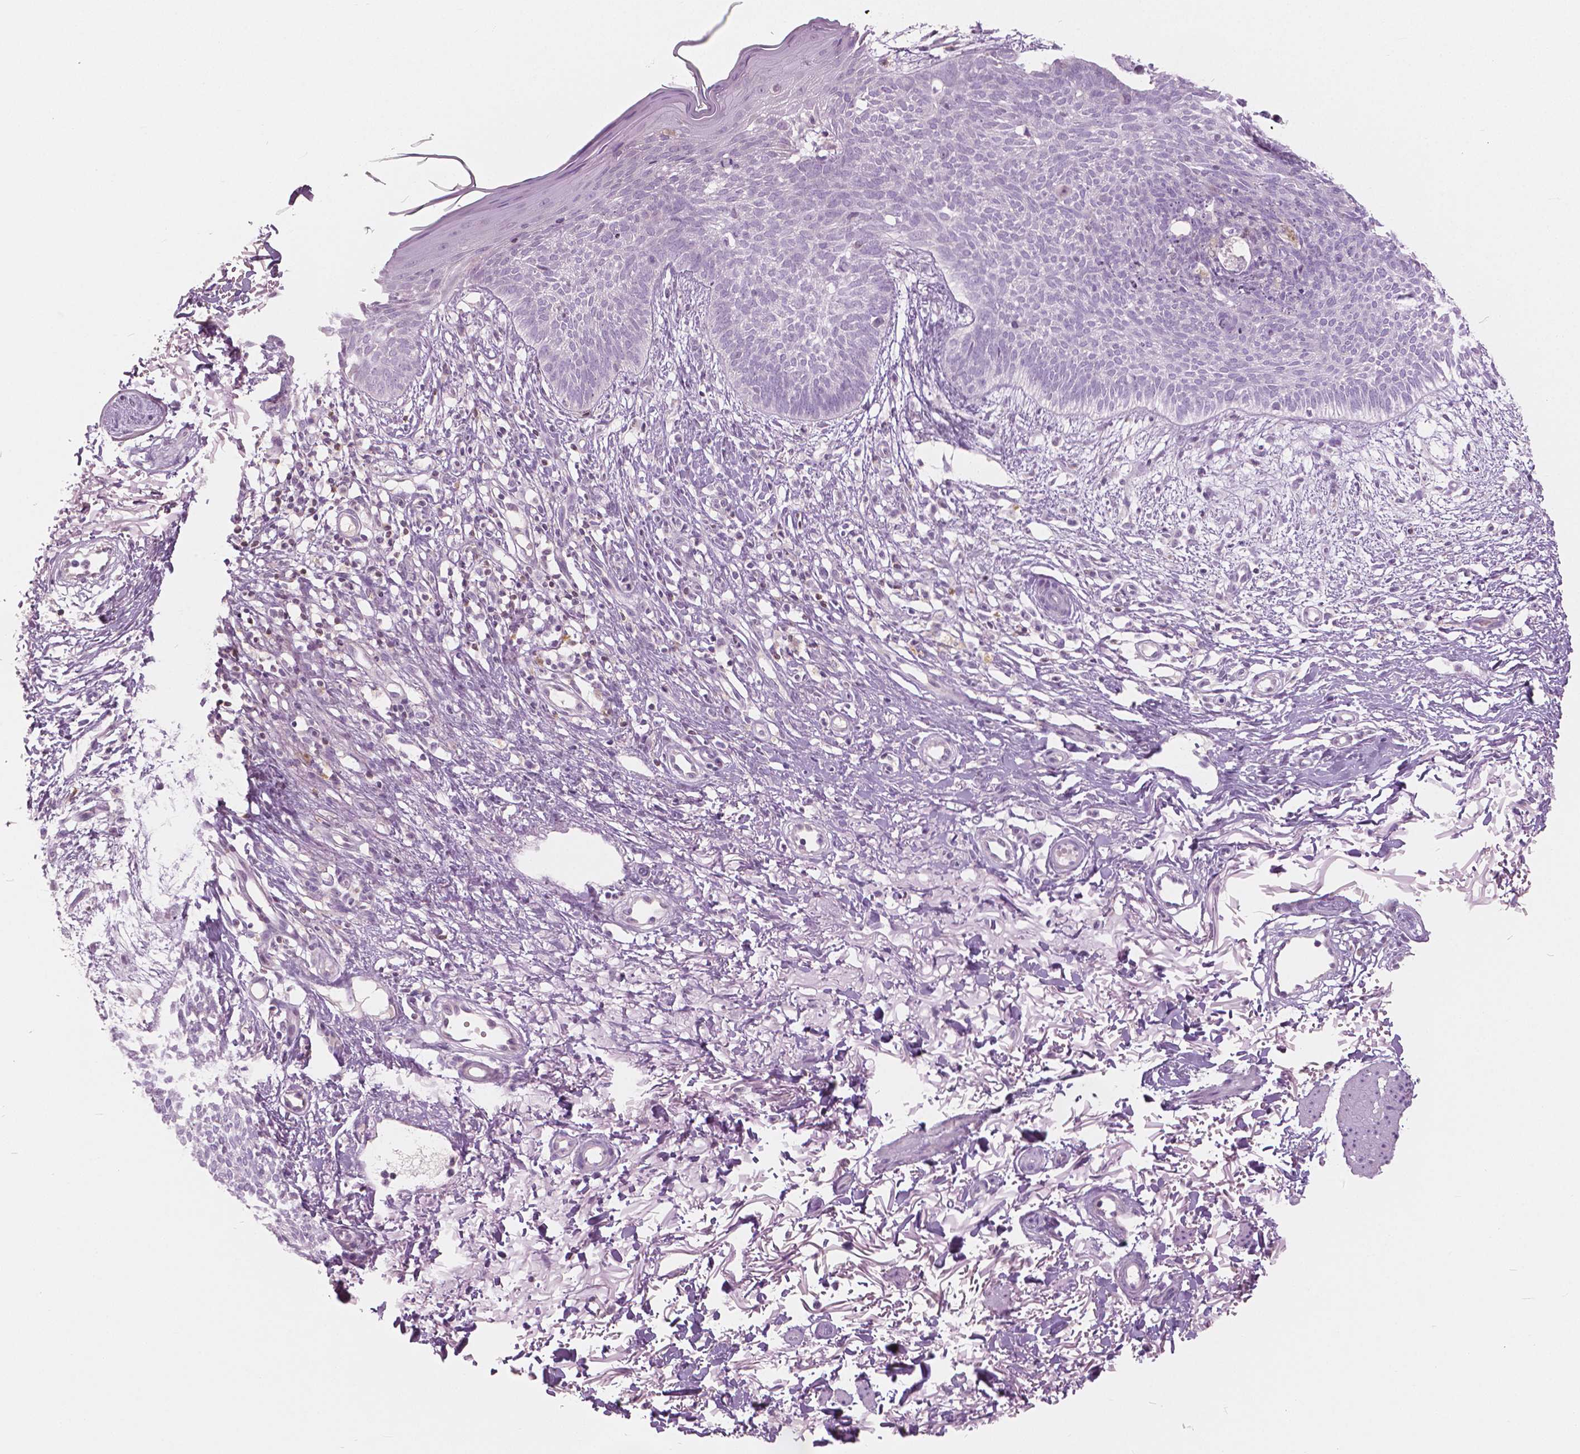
{"staining": {"intensity": "negative", "quantity": "none", "location": "none"}, "tissue": "skin cancer", "cell_type": "Tumor cells", "image_type": "cancer", "snomed": [{"axis": "morphology", "description": "Basal cell carcinoma"}, {"axis": "topography", "description": "Skin"}], "caption": "A micrograph of skin cancer (basal cell carcinoma) stained for a protein displays no brown staining in tumor cells. The staining was performed using DAB (3,3'-diaminobenzidine) to visualize the protein expression in brown, while the nuclei were stained in blue with hematoxylin (Magnification: 20x).", "gene": "GALM", "patient": {"sex": "female", "age": 84}}